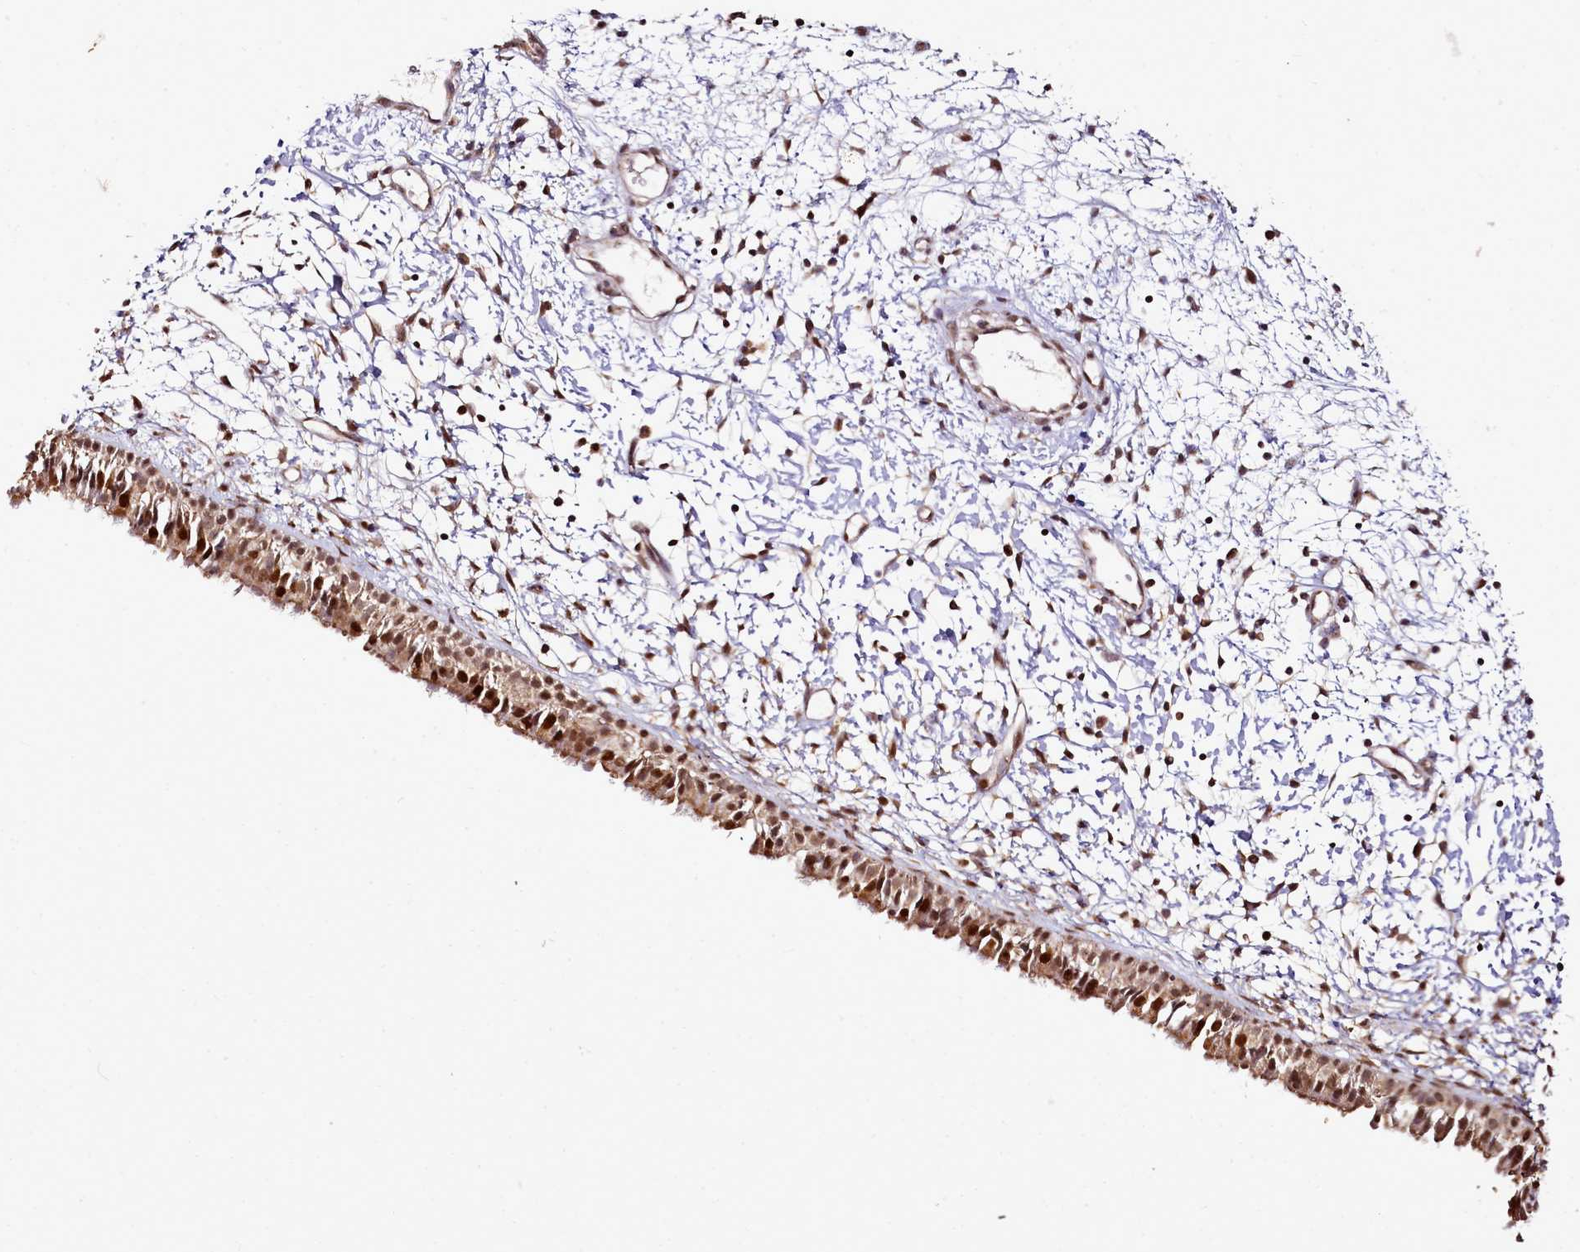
{"staining": {"intensity": "strong", "quantity": ">75%", "location": "cytoplasmic/membranous,nuclear"}, "tissue": "nasopharynx", "cell_type": "Respiratory epithelial cells", "image_type": "normal", "snomed": [{"axis": "morphology", "description": "Normal tissue, NOS"}, {"axis": "topography", "description": "Nasopharynx"}], "caption": "Respiratory epithelial cells exhibit strong cytoplasmic/membranous,nuclear positivity in approximately >75% of cells in unremarkable nasopharynx.", "gene": "EDIL3", "patient": {"sex": "male", "age": 22}}